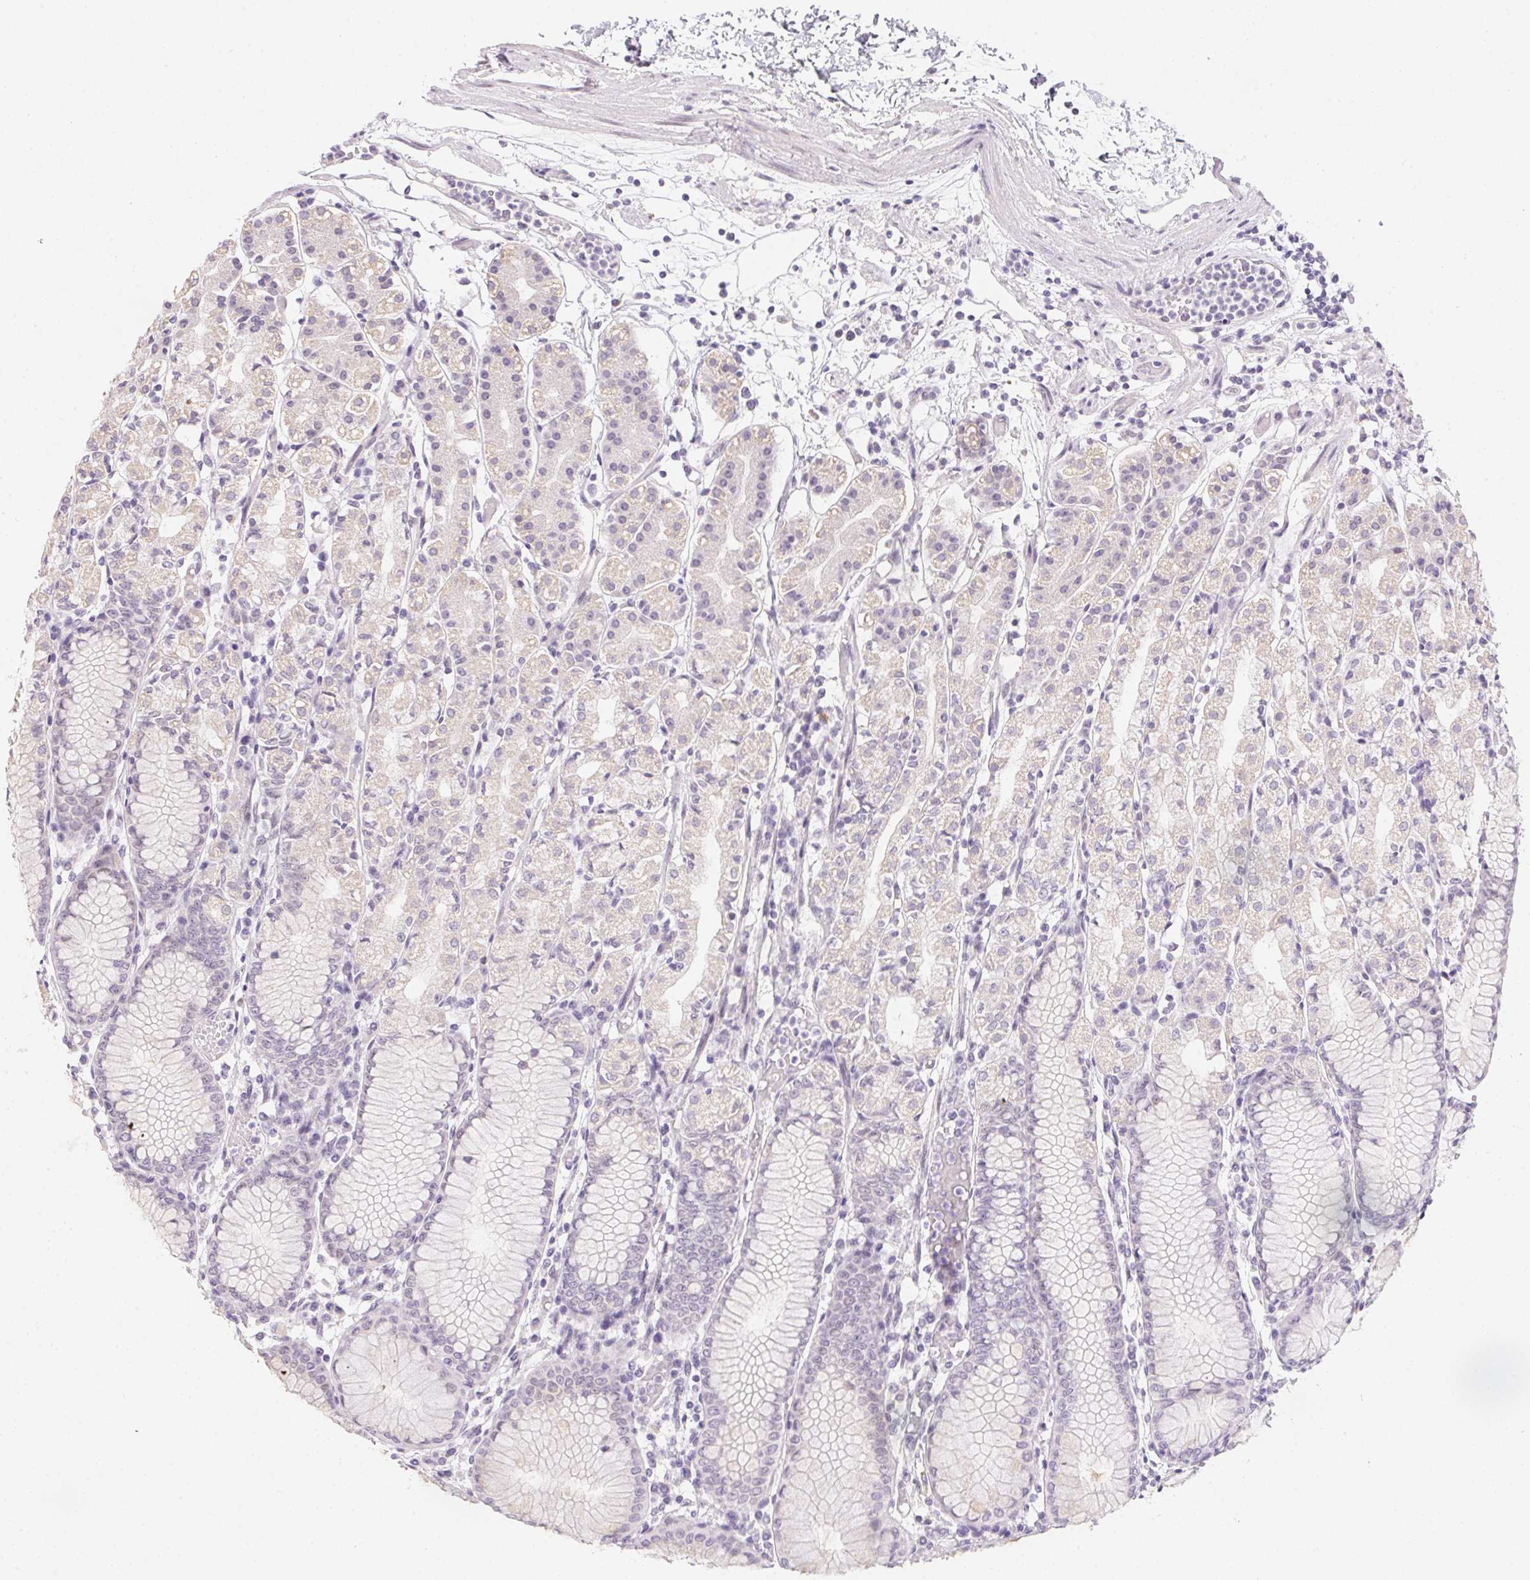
{"staining": {"intensity": "weak", "quantity": "<25%", "location": "cytoplasmic/membranous"}, "tissue": "stomach", "cell_type": "Glandular cells", "image_type": "normal", "snomed": [{"axis": "morphology", "description": "Normal tissue, NOS"}, {"axis": "topography", "description": "Stomach"}], "caption": "The photomicrograph exhibits no significant staining in glandular cells of stomach.", "gene": "MORC1", "patient": {"sex": "female", "age": 57}}